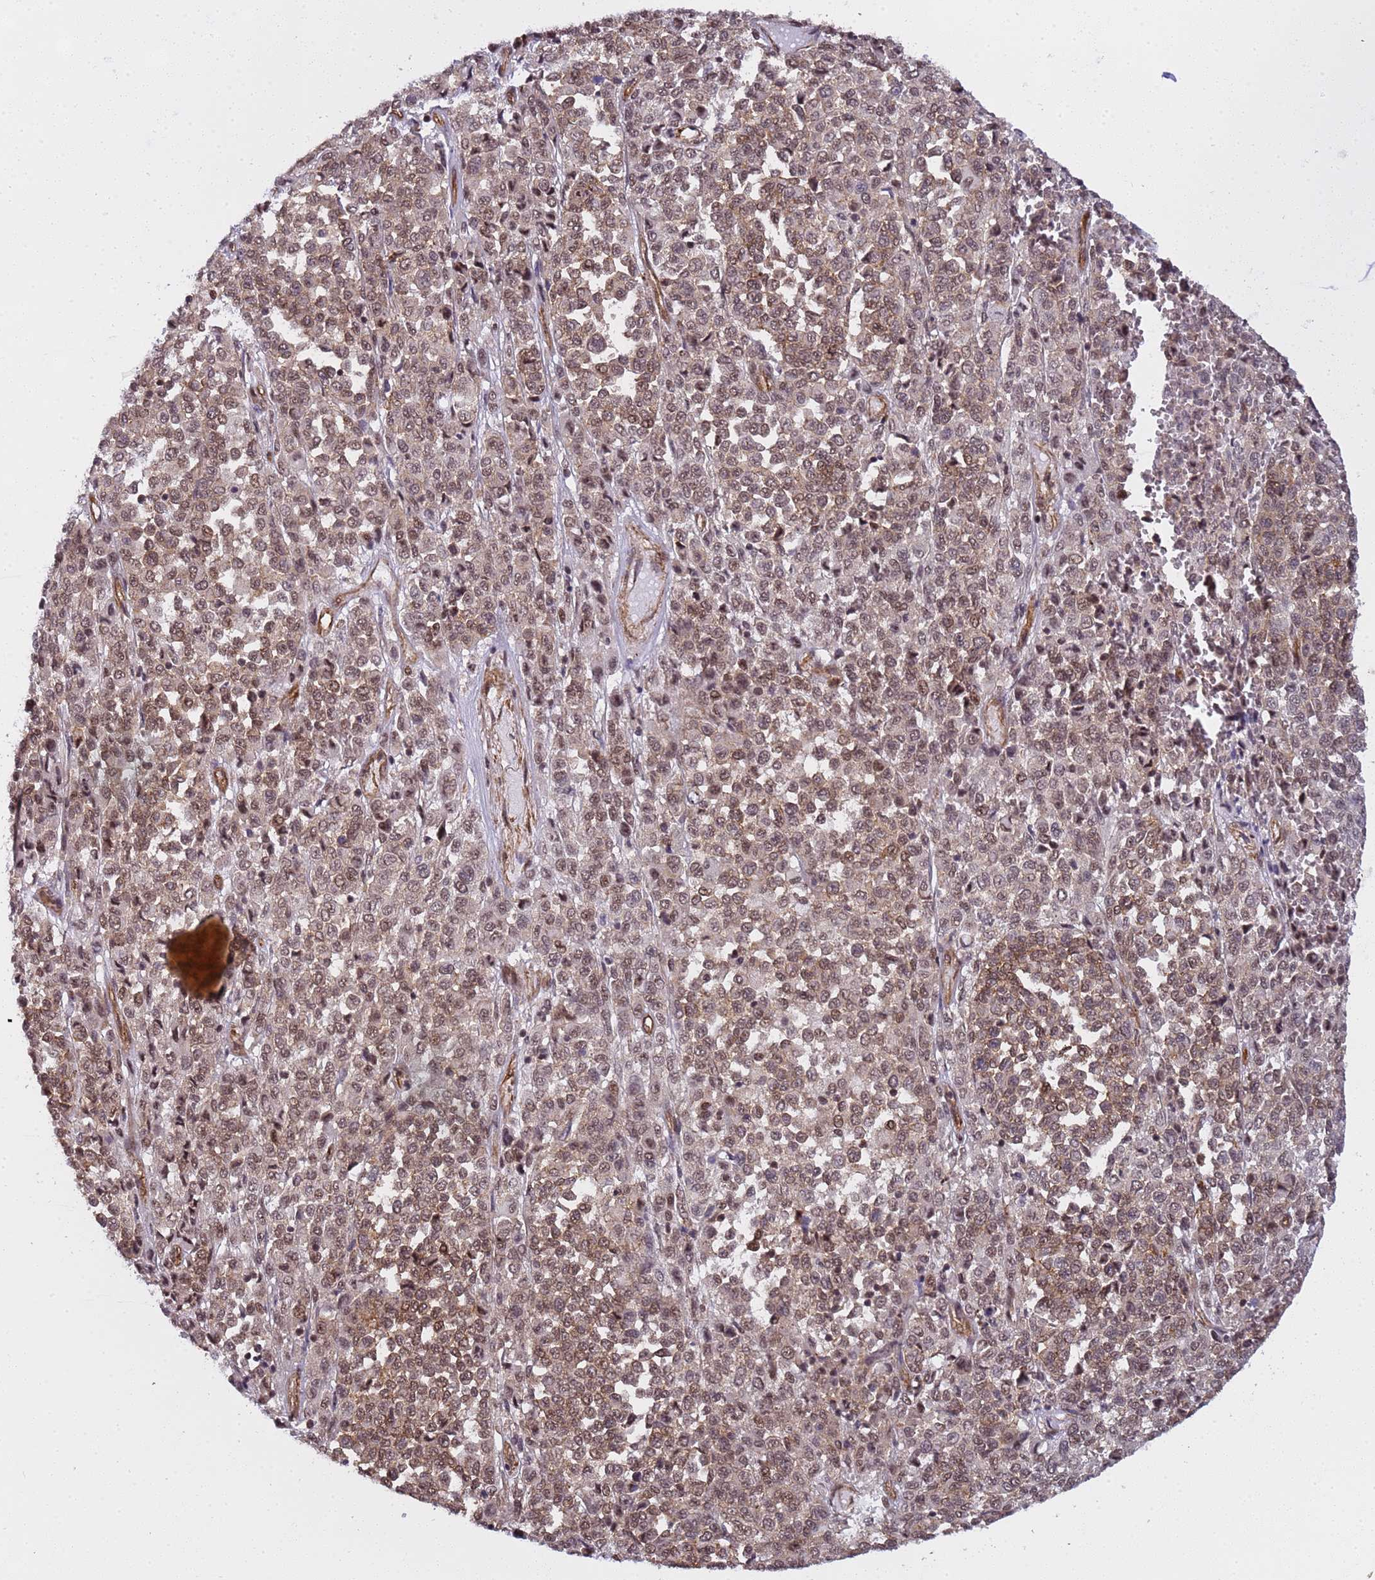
{"staining": {"intensity": "moderate", "quantity": ">75%", "location": "nuclear"}, "tissue": "melanoma", "cell_type": "Tumor cells", "image_type": "cancer", "snomed": [{"axis": "morphology", "description": "Malignant melanoma, Metastatic site"}, {"axis": "topography", "description": "Pancreas"}], "caption": "The micrograph shows a brown stain indicating the presence of a protein in the nuclear of tumor cells in melanoma.", "gene": "EMC2", "patient": {"sex": "female", "age": 30}}